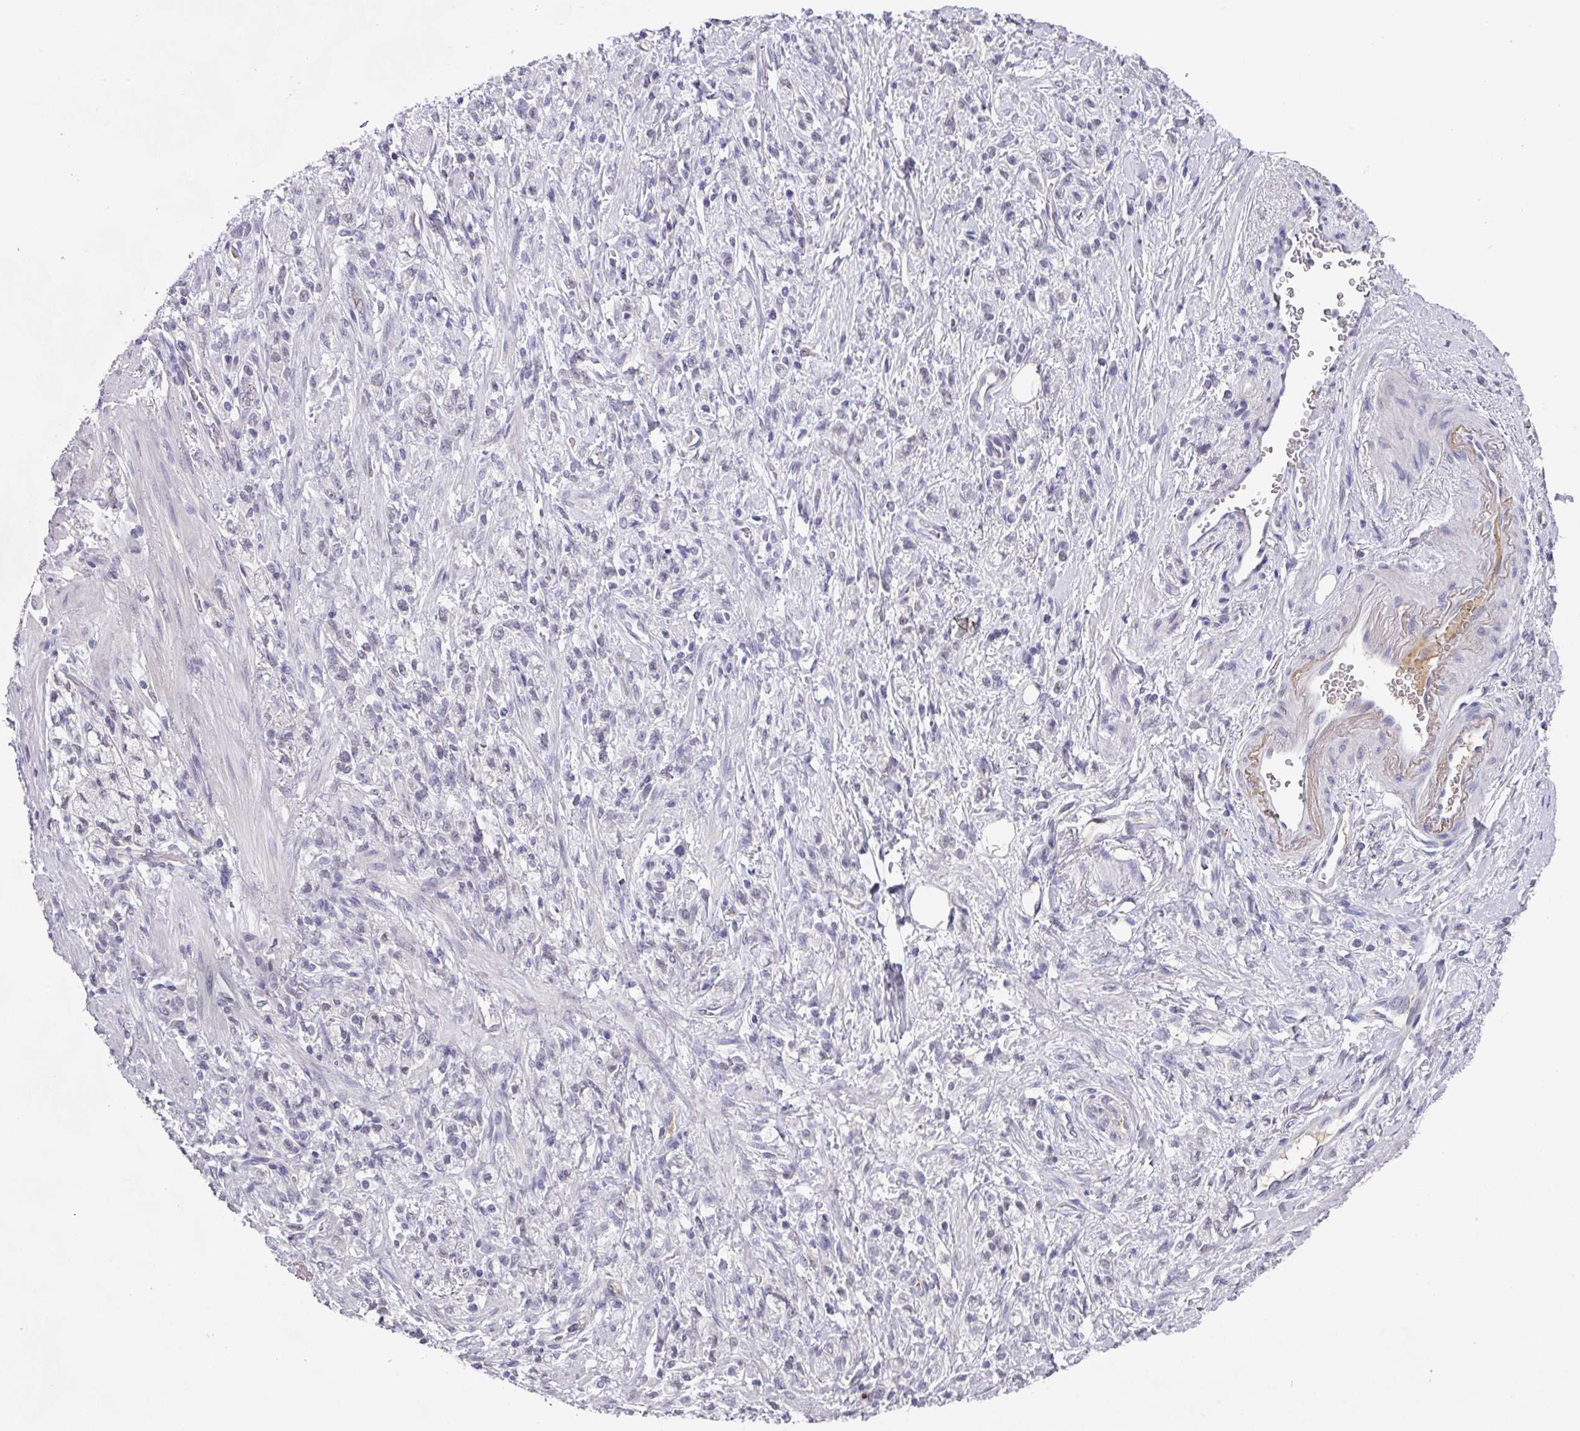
{"staining": {"intensity": "negative", "quantity": "none", "location": "none"}, "tissue": "stomach cancer", "cell_type": "Tumor cells", "image_type": "cancer", "snomed": [{"axis": "morphology", "description": "Adenocarcinoma, NOS"}, {"axis": "topography", "description": "Stomach"}], "caption": "High power microscopy image of an immunohistochemistry (IHC) image of stomach adenocarcinoma, revealing no significant positivity in tumor cells.", "gene": "C1QB", "patient": {"sex": "male", "age": 77}}